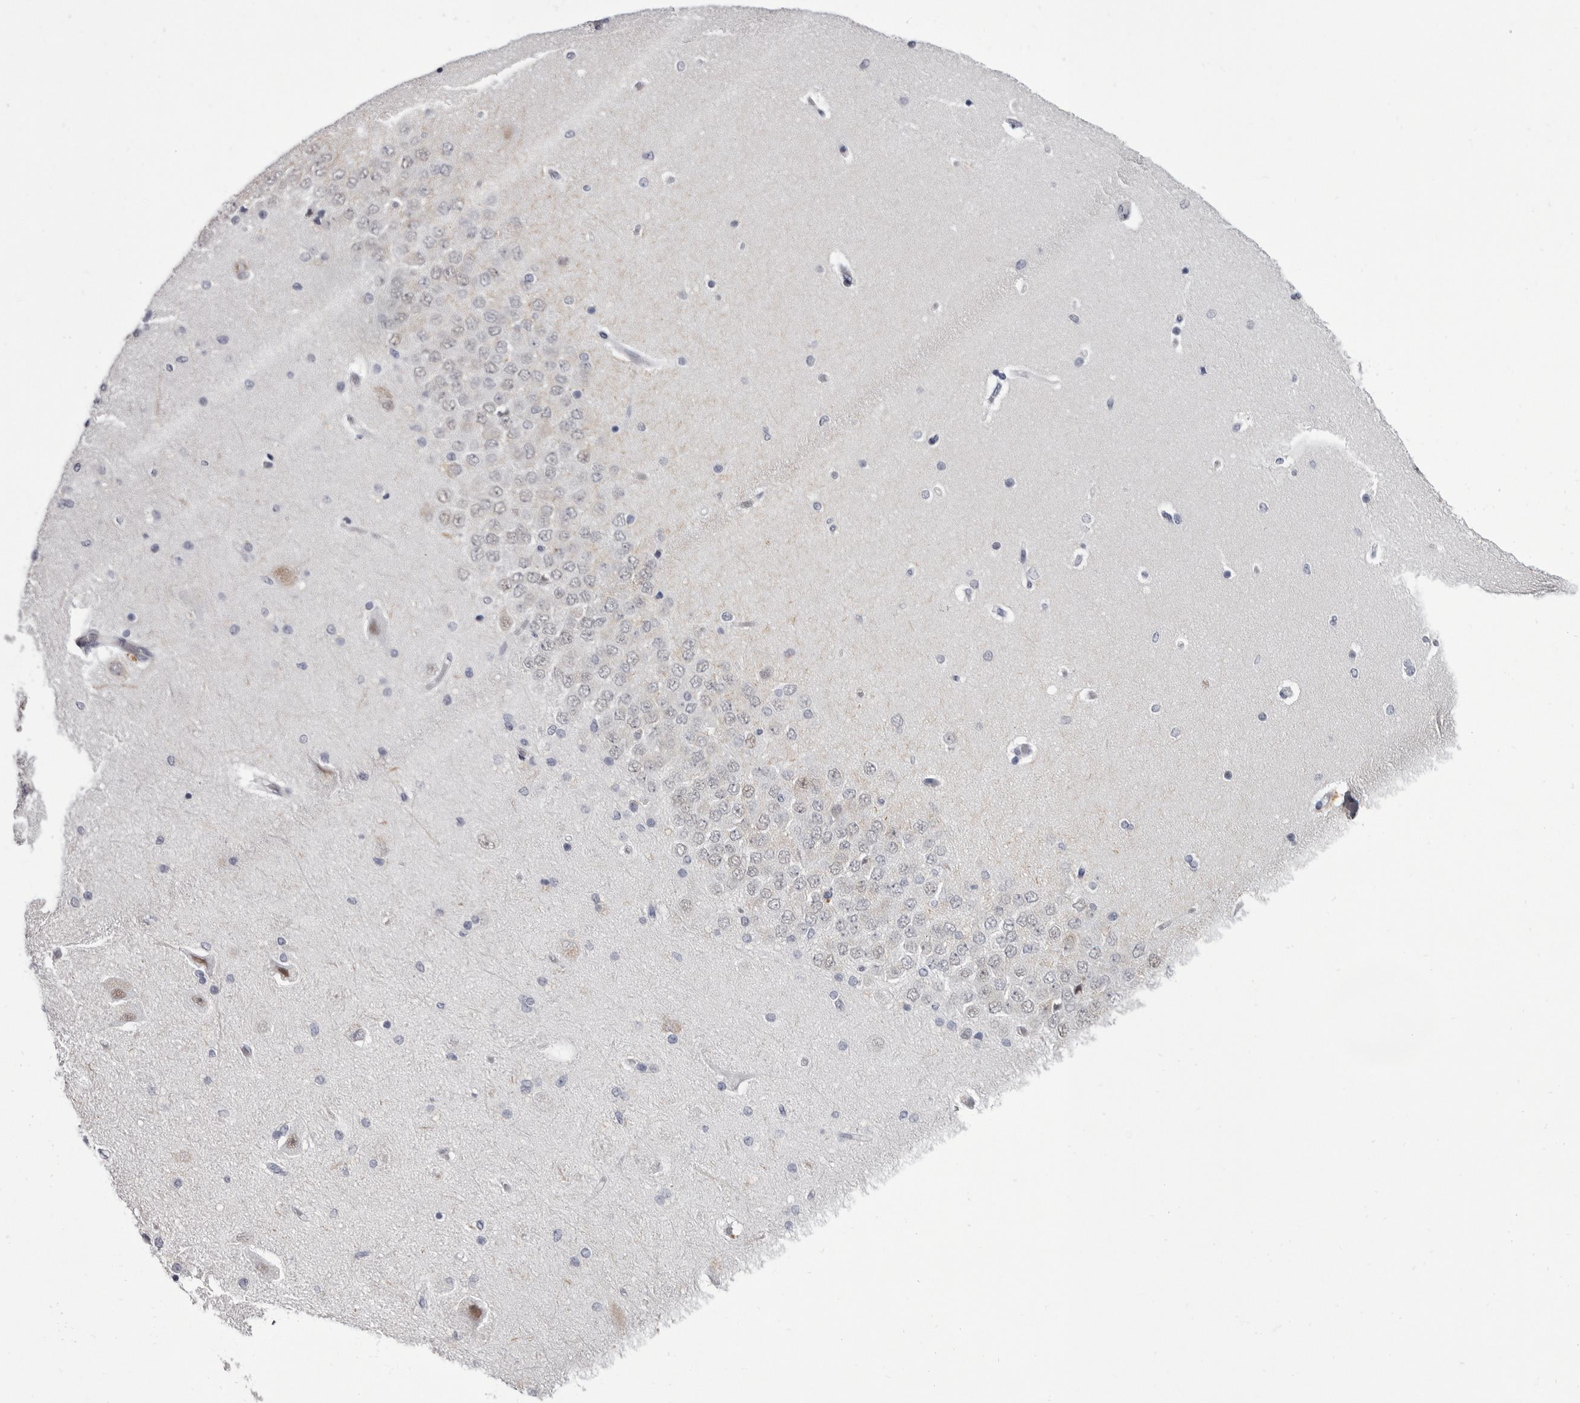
{"staining": {"intensity": "negative", "quantity": "none", "location": "none"}, "tissue": "hippocampus", "cell_type": "Glial cells", "image_type": "normal", "snomed": [{"axis": "morphology", "description": "Normal tissue, NOS"}, {"axis": "topography", "description": "Hippocampus"}], "caption": "High power microscopy micrograph of an immunohistochemistry histopathology image of normal hippocampus, revealing no significant expression in glial cells.", "gene": "ZNF326", "patient": {"sex": "female", "age": 54}}